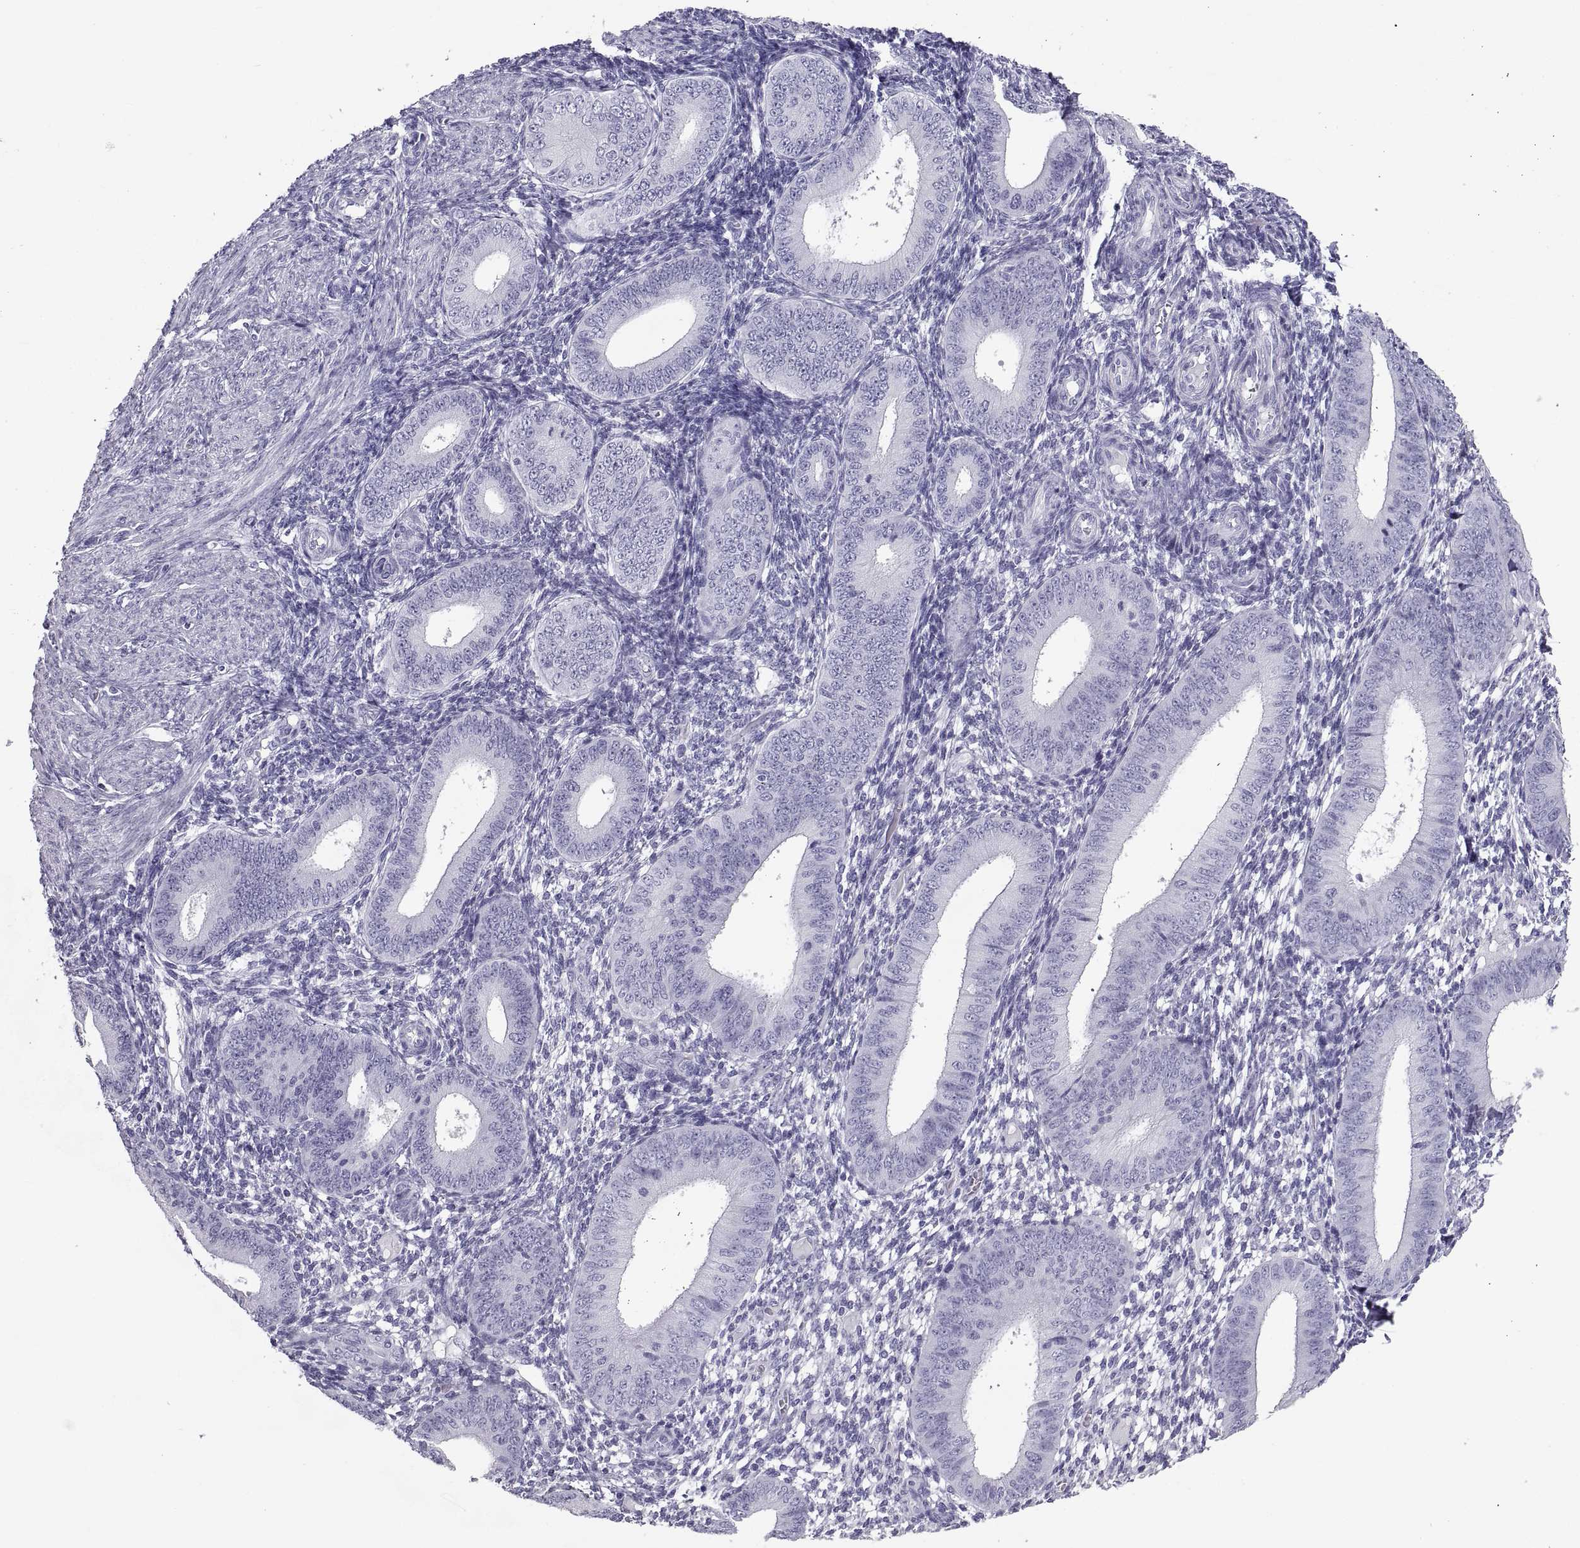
{"staining": {"intensity": "negative", "quantity": "none", "location": "none"}, "tissue": "endometrium", "cell_type": "Cells in endometrial stroma", "image_type": "normal", "snomed": [{"axis": "morphology", "description": "Normal tissue, NOS"}, {"axis": "topography", "description": "Endometrium"}], "caption": "This micrograph is of benign endometrium stained with IHC to label a protein in brown with the nuclei are counter-stained blue. There is no expression in cells in endometrial stroma.", "gene": "RLBP1", "patient": {"sex": "female", "age": 39}}